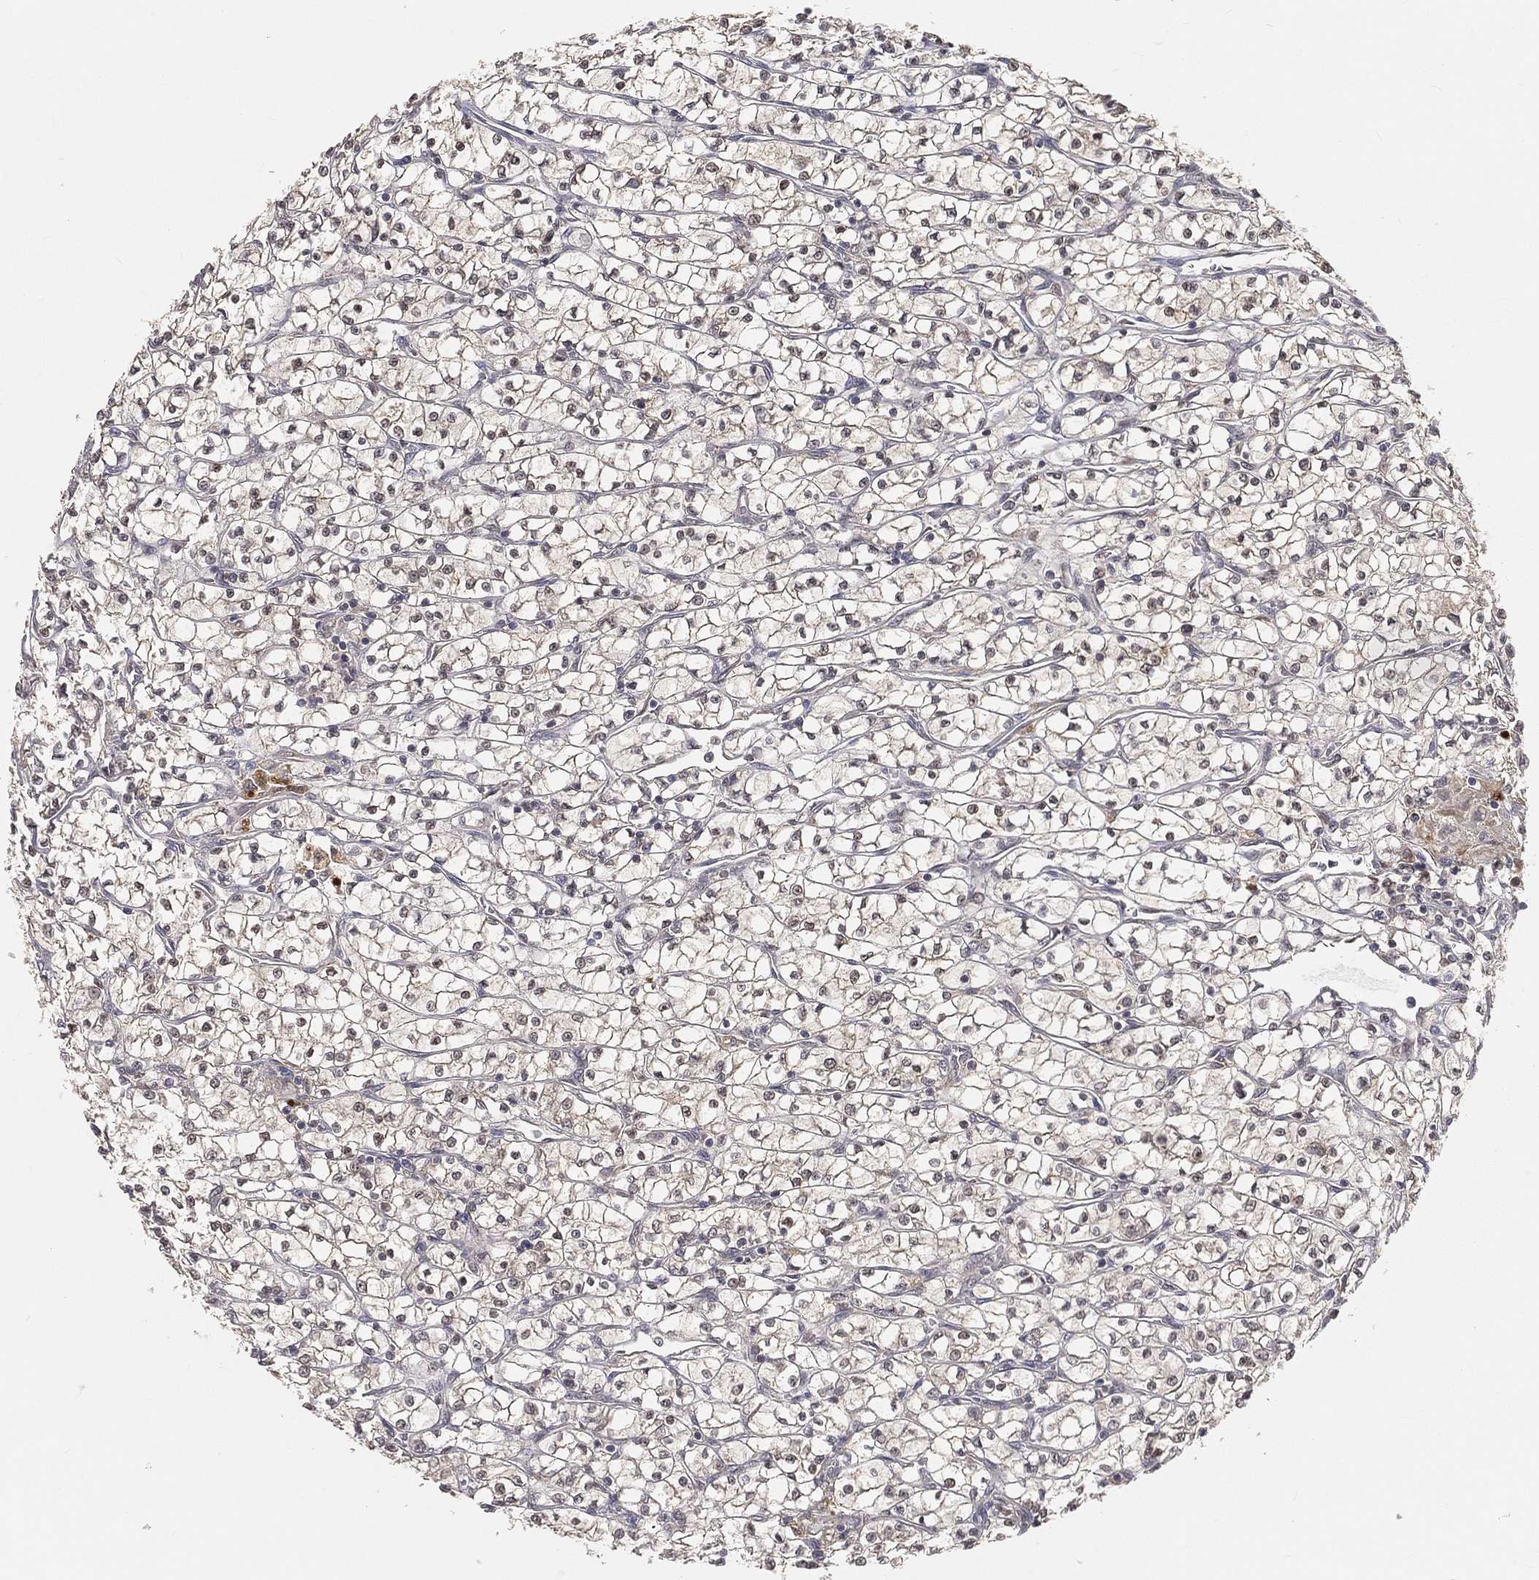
{"staining": {"intensity": "weak", "quantity": "25%-75%", "location": "cytoplasmic/membranous,nuclear"}, "tissue": "renal cancer", "cell_type": "Tumor cells", "image_type": "cancer", "snomed": [{"axis": "morphology", "description": "Adenocarcinoma, NOS"}, {"axis": "topography", "description": "Kidney"}], "caption": "Renal adenocarcinoma stained with a protein marker demonstrates weak staining in tumor cells.", "gene": "MAPK1", "patient": {"sex": "female", "age": 64}}